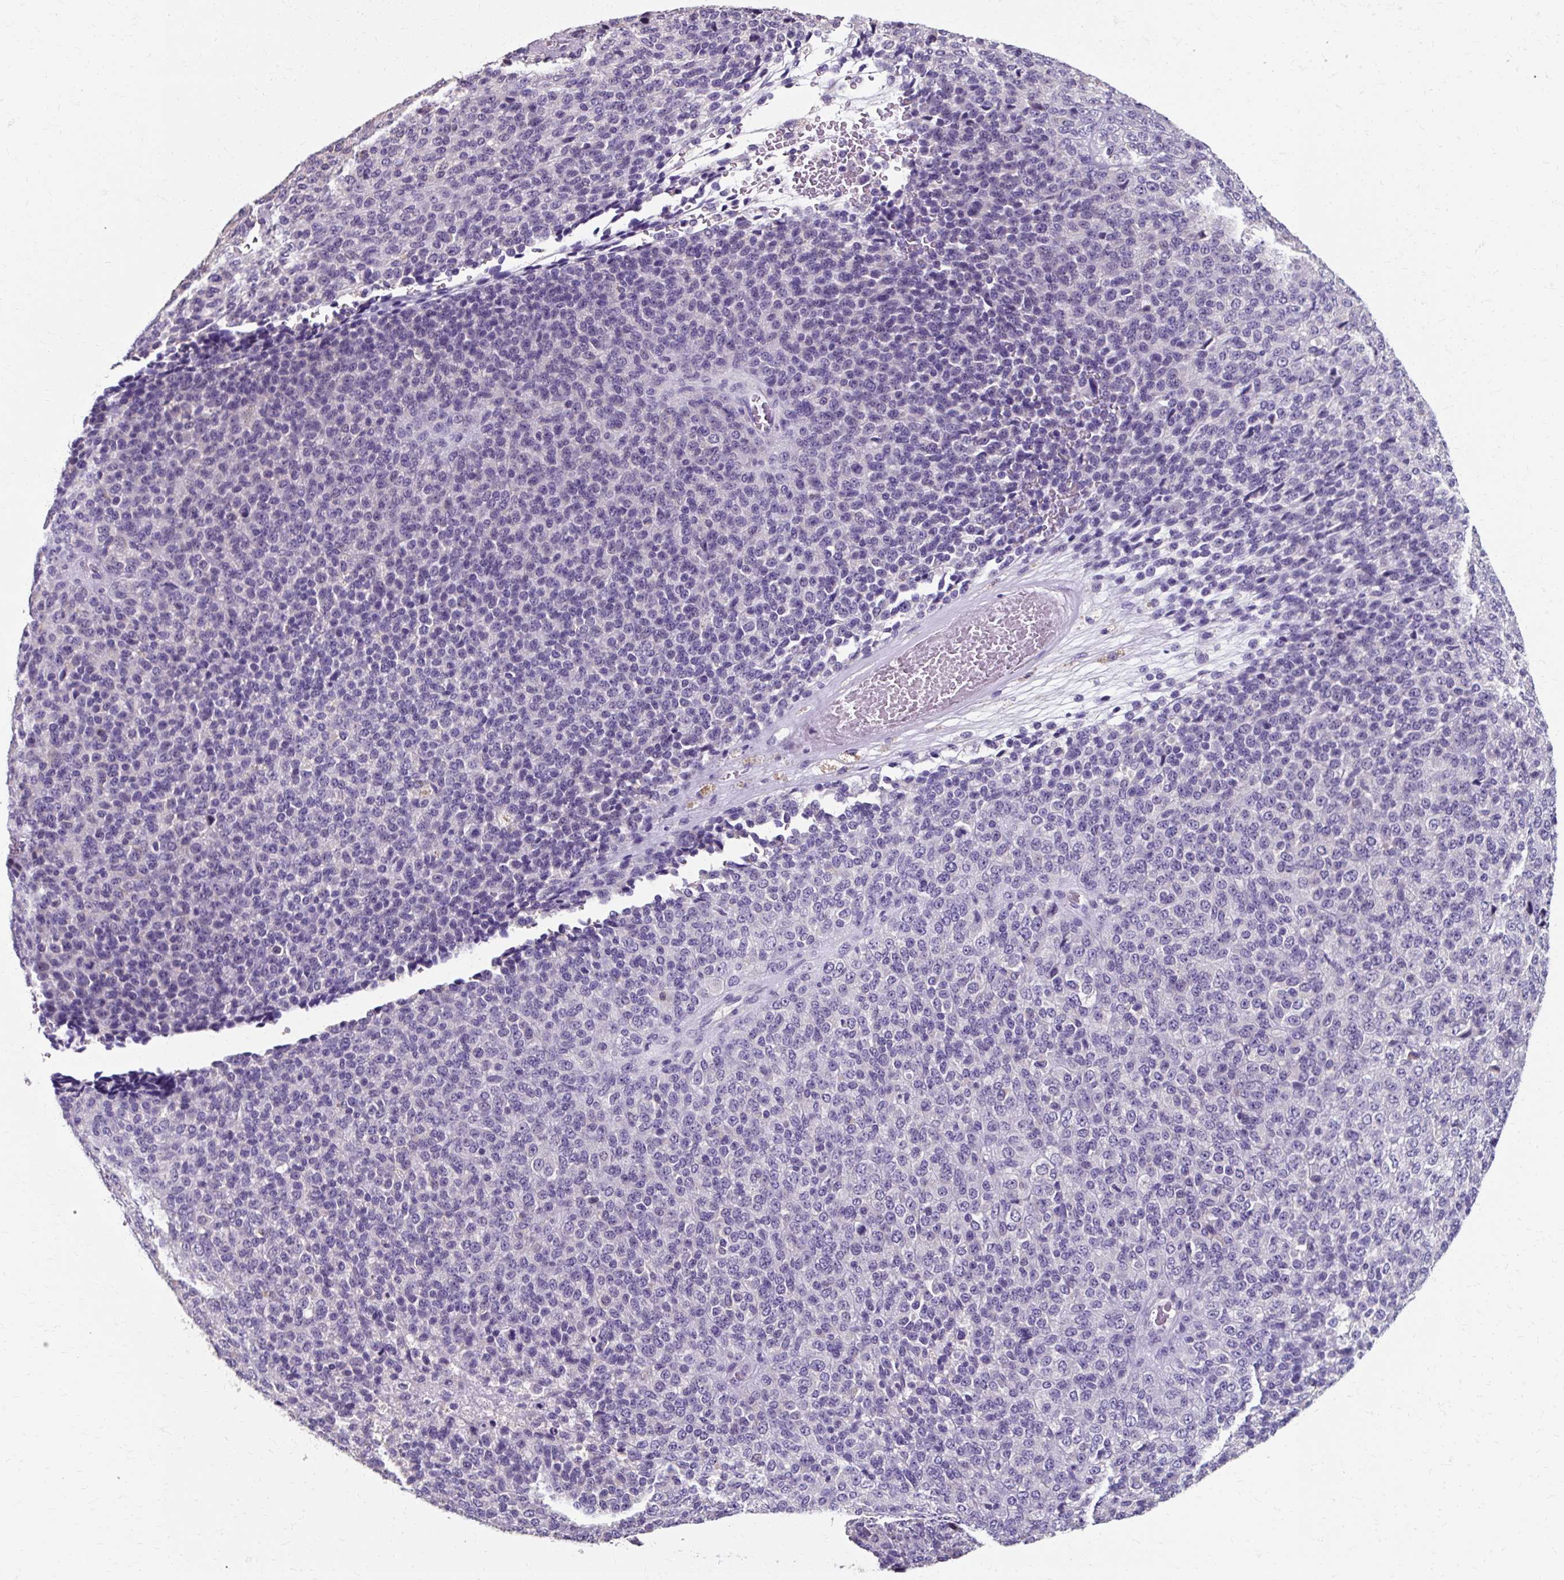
{"staining": {"intensity": "negative", "quantity": "none", "location": "none"}, "tissue": "melanoma", "cell_type": "Tumor cells", "image_type": "cancer", "snomed": [{"axis": "morphology", "description": "Malignant melanoma, Metastatic site"}, {"axis": "topography", "description": "Brain"}], "caption": "DAB (3,3'-diaminobenzidine) immunohistochemical staining of human melanoma displays no significant positivity in tumor cells.", "gene": "KLHL24", "patient": {"sex": "female", "age": 56}}